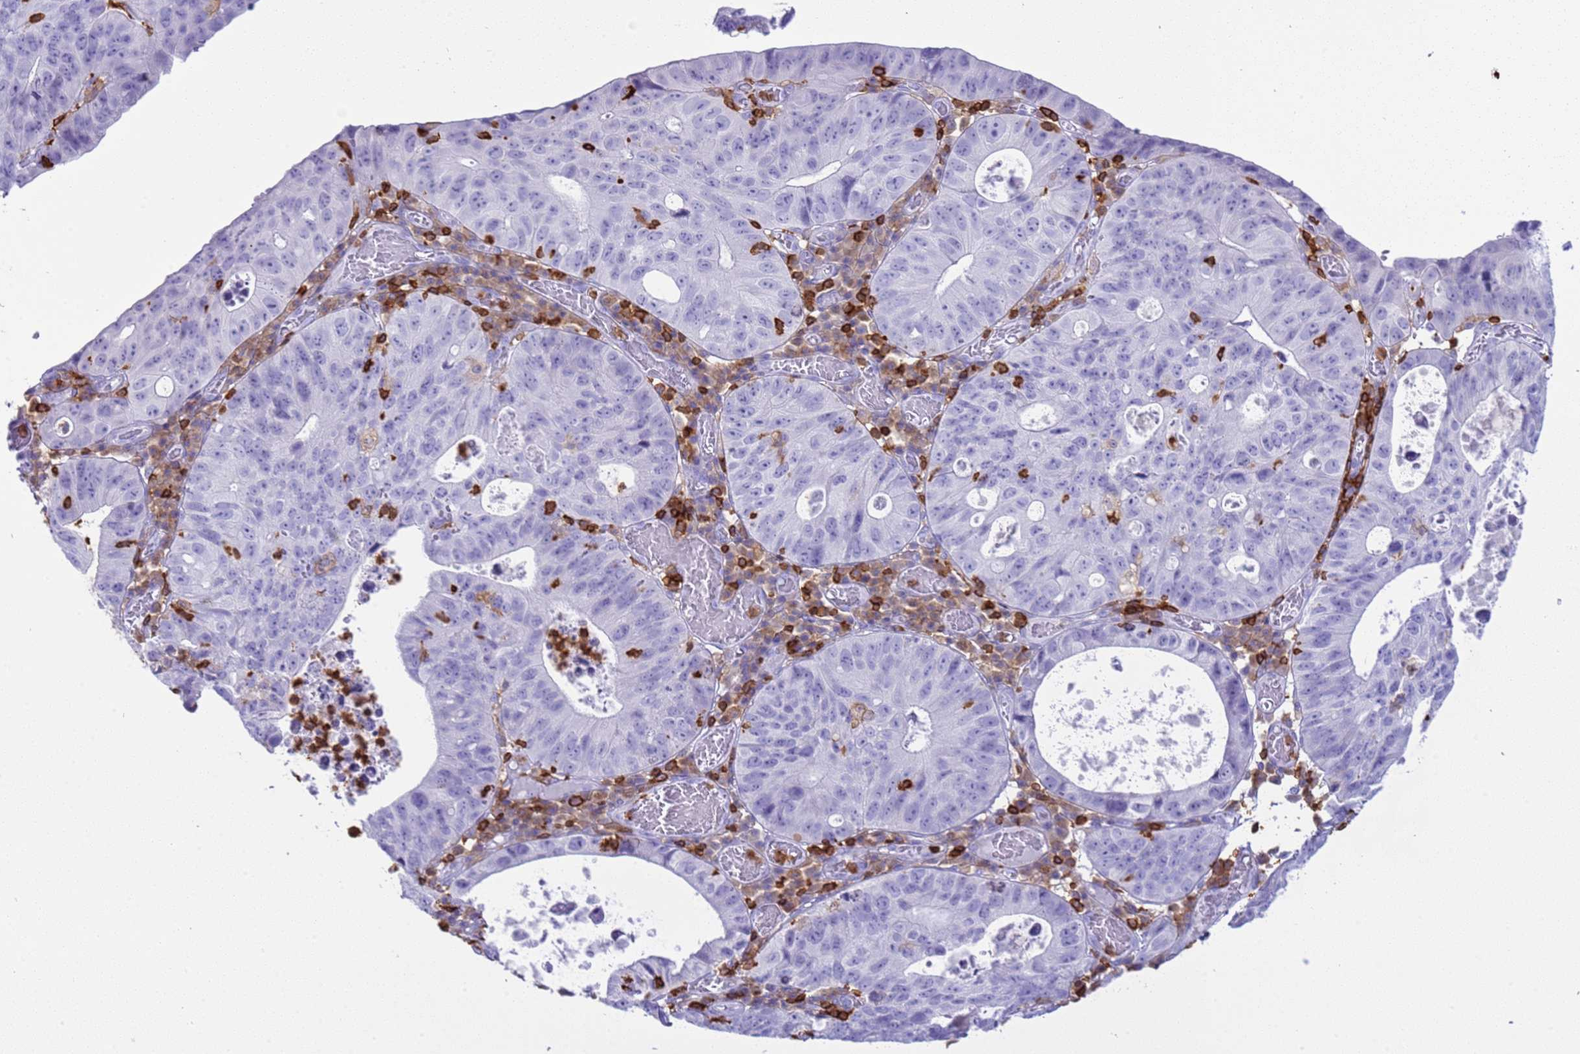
{"staining": {"intensity": "negative", "quantity": "none", "location": "none"}, "tissue": "stomach cancer", "cell_type": "Tumor cells", "image_type": "cancer", "snomed": [{"axis": "morphology", "description": "Adenocarcinoma, NOS"}, {"axis": "topography", "description": "Stomach"}], "caption": "The histopathology image displays no staining of tumor cells in adenocarcinoma (stomach).", "gene": "IRF5", "patient": {"sex": "male", "age": 59}}